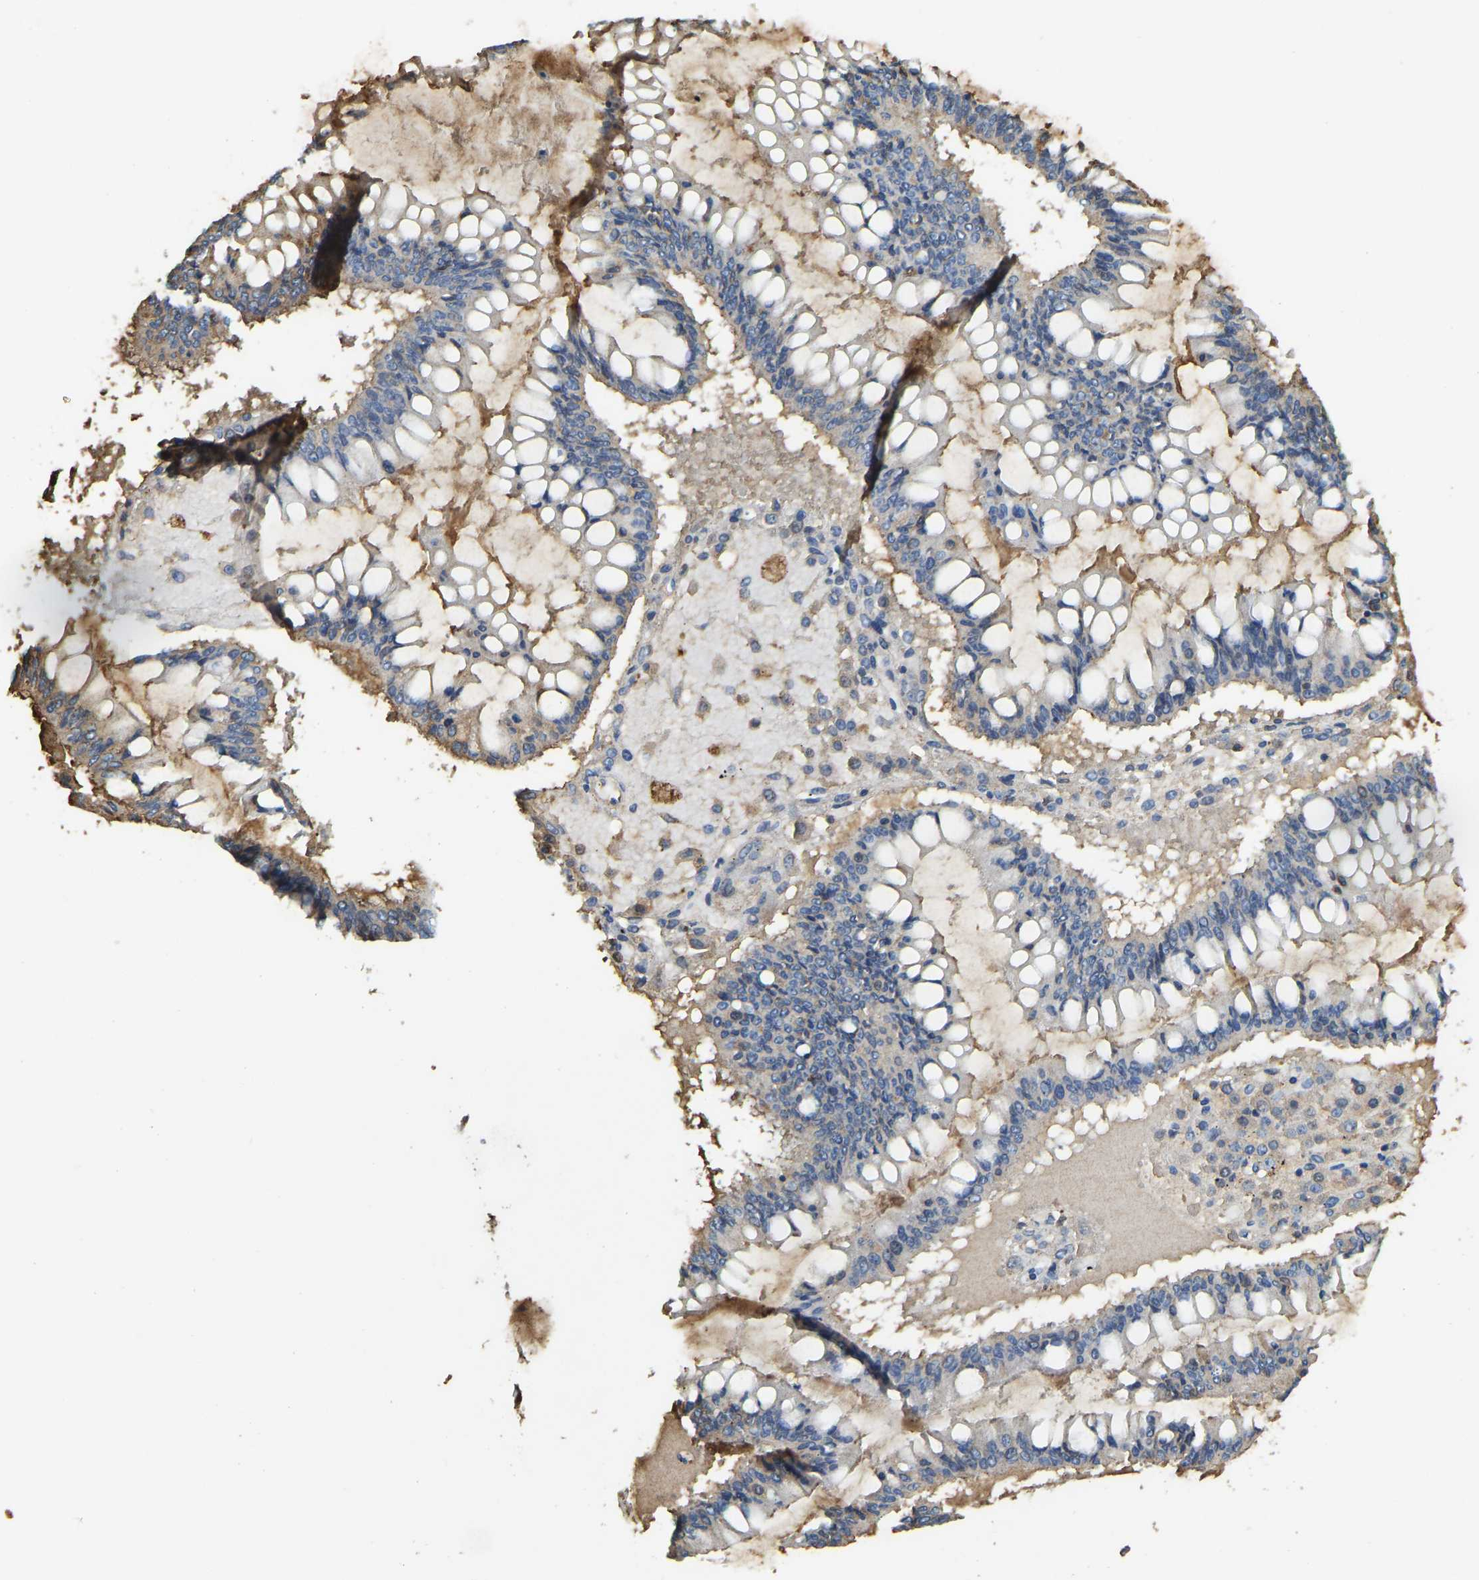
{"staining": {"intensity": "negative", "quantity": "none", "location": "none"}, "tissue": "ovarian cancer", "cell_type": "Tumor cells", "image_type": "cancer", "snomed": [{"axis": "morphology", "description": "Cystadenocarcinoma, mucinous, NOS"}, {"axis": "topography", "description": "Ovary"}], "caption": "There is no significant expression in tumor cells of ovarian cancer (mucinous cystadenocarcinoma). Nuclei are stained in blue.", "gene": "THBS4", "patient": {"sex": "female", "age": 73}}